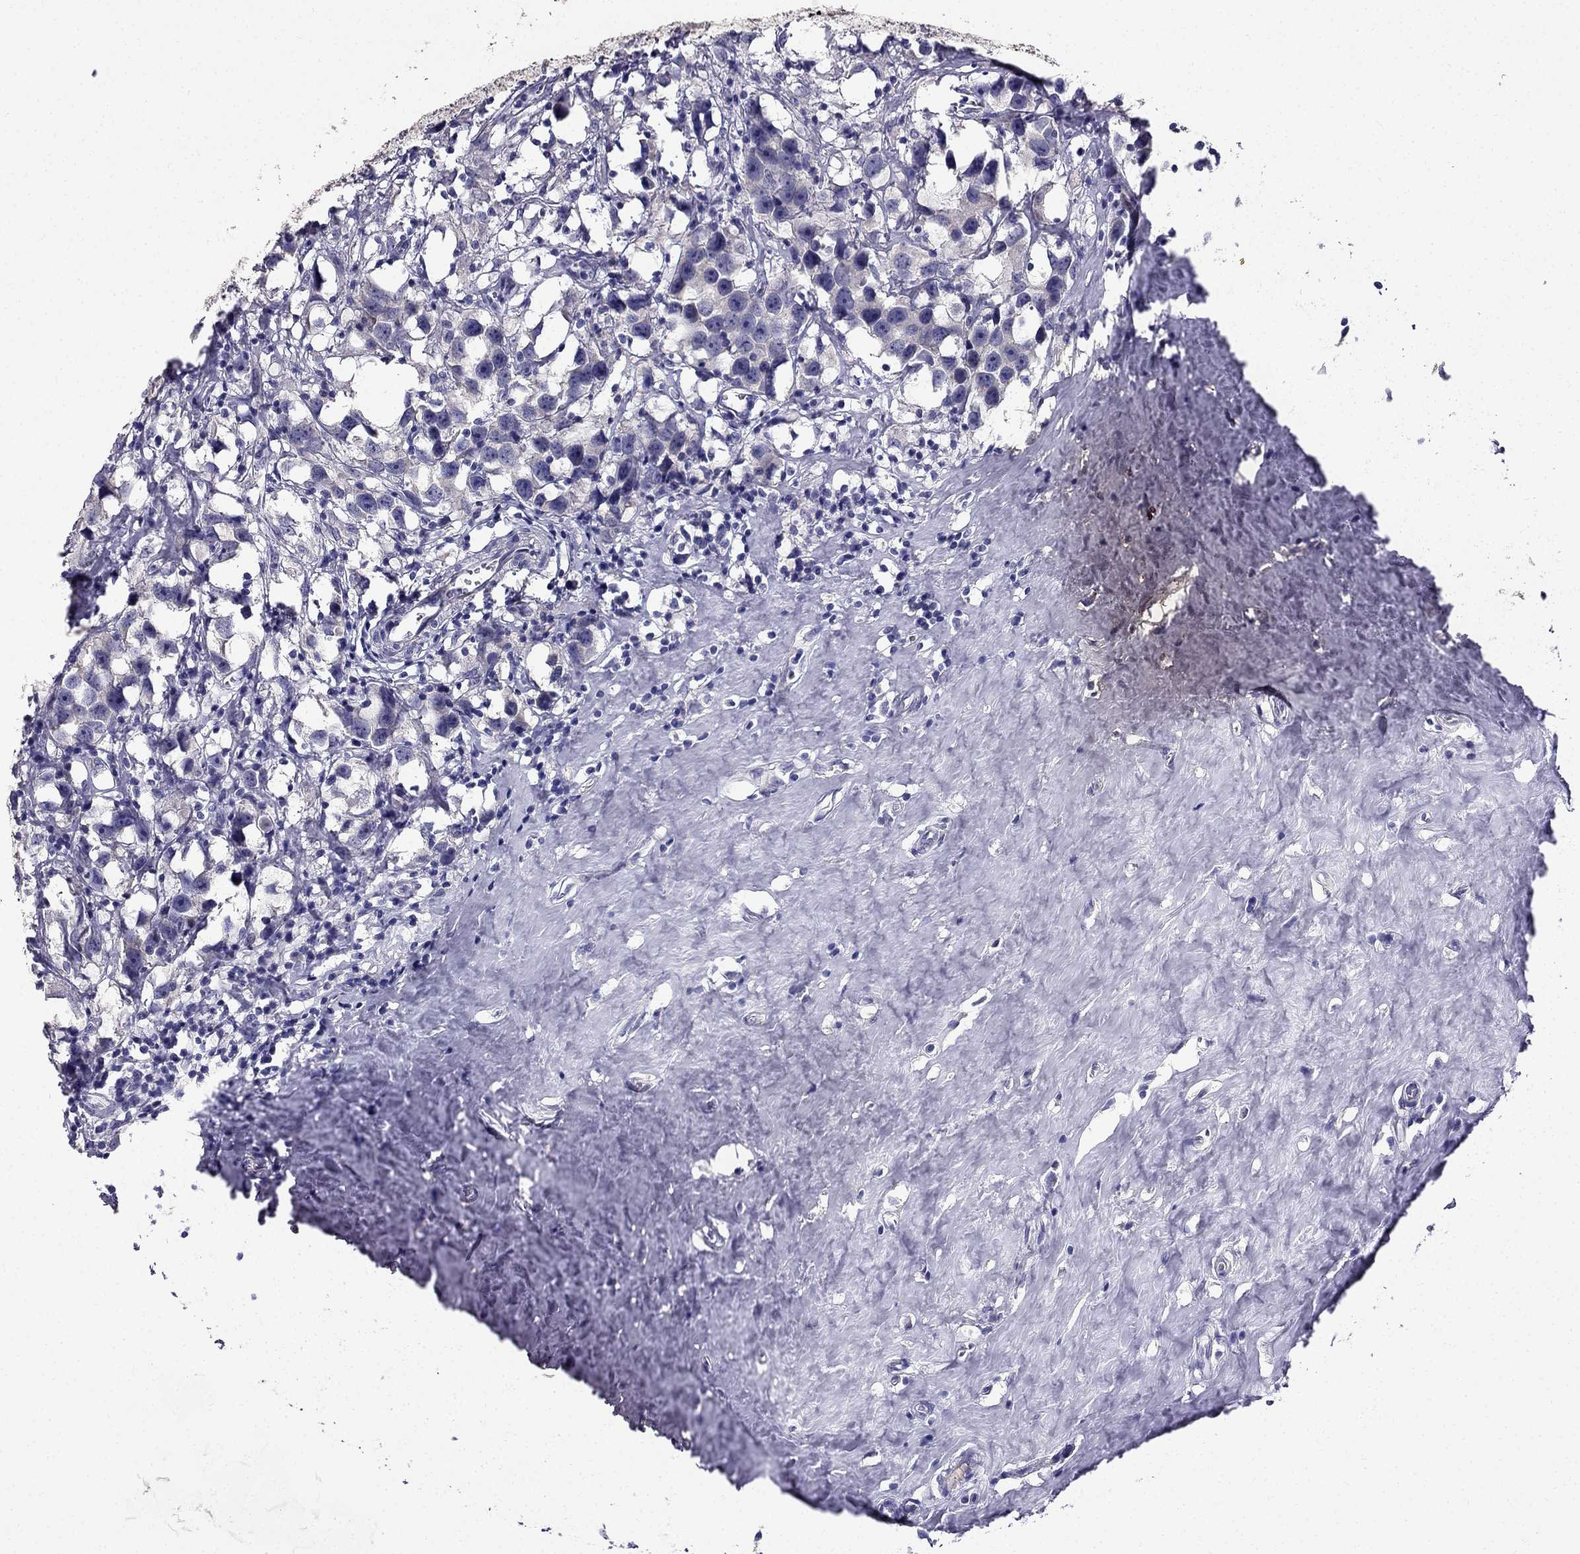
{"staining": {"intensity": "negative", "quantity": "none", "location": "none"}, "tissue": "testis cancer", "cell_type": "Tumor cells", "image_type": "cancer", "snomed": [{"axis": "morphology", "description": "Seminoma, NOS"}, {"axis": "topography", "description": "Testis"}], "caption": "Testis cancer was stained to show a protein in brown. There is no significant positivity in tumor cells. (Immunohistochemistry, brightfield microscopy, high magnification).", "gene": "AS3MT", "patient": {"sex": "male", "age": 49}}